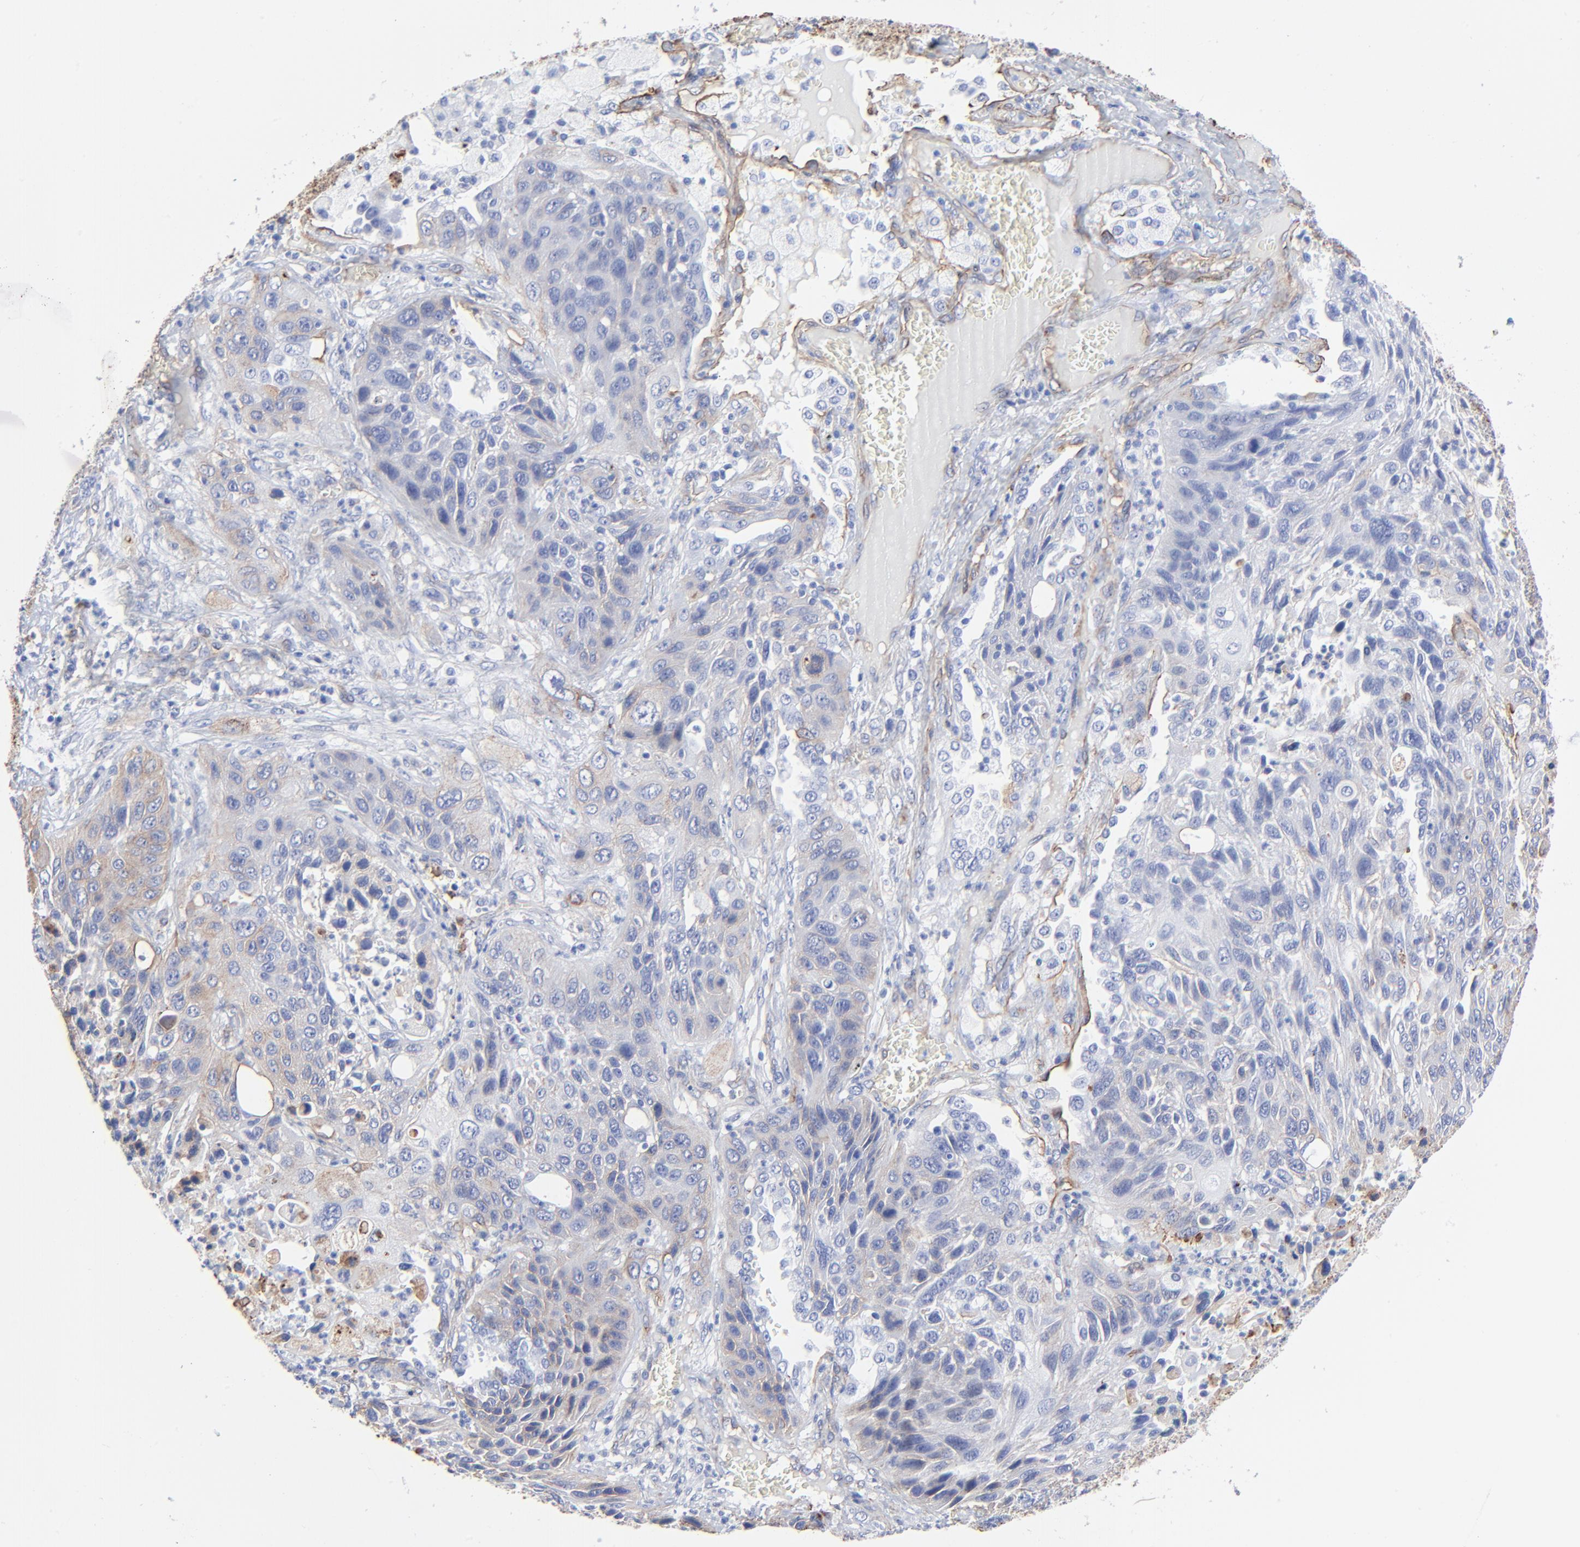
{"staining": {"intensity": "weak", "quantity": "<25%", "location": "cytoplasmic/membranous"}, "tissue": "lung cancer", "cell_type": "Tumor cells", "image_type": "cancer", "snomed": [{"axis": "morphology", "description": "Squamous cell carcinoma, NOS"}, {"axis": "topography", "description": "Lung"}], "caption": "There is no significant positivity in tumor cells of lung cancer (squamous cell carcinoma).", "gene": "CAV1", "patient": {"sex": "female", "age": 76}}